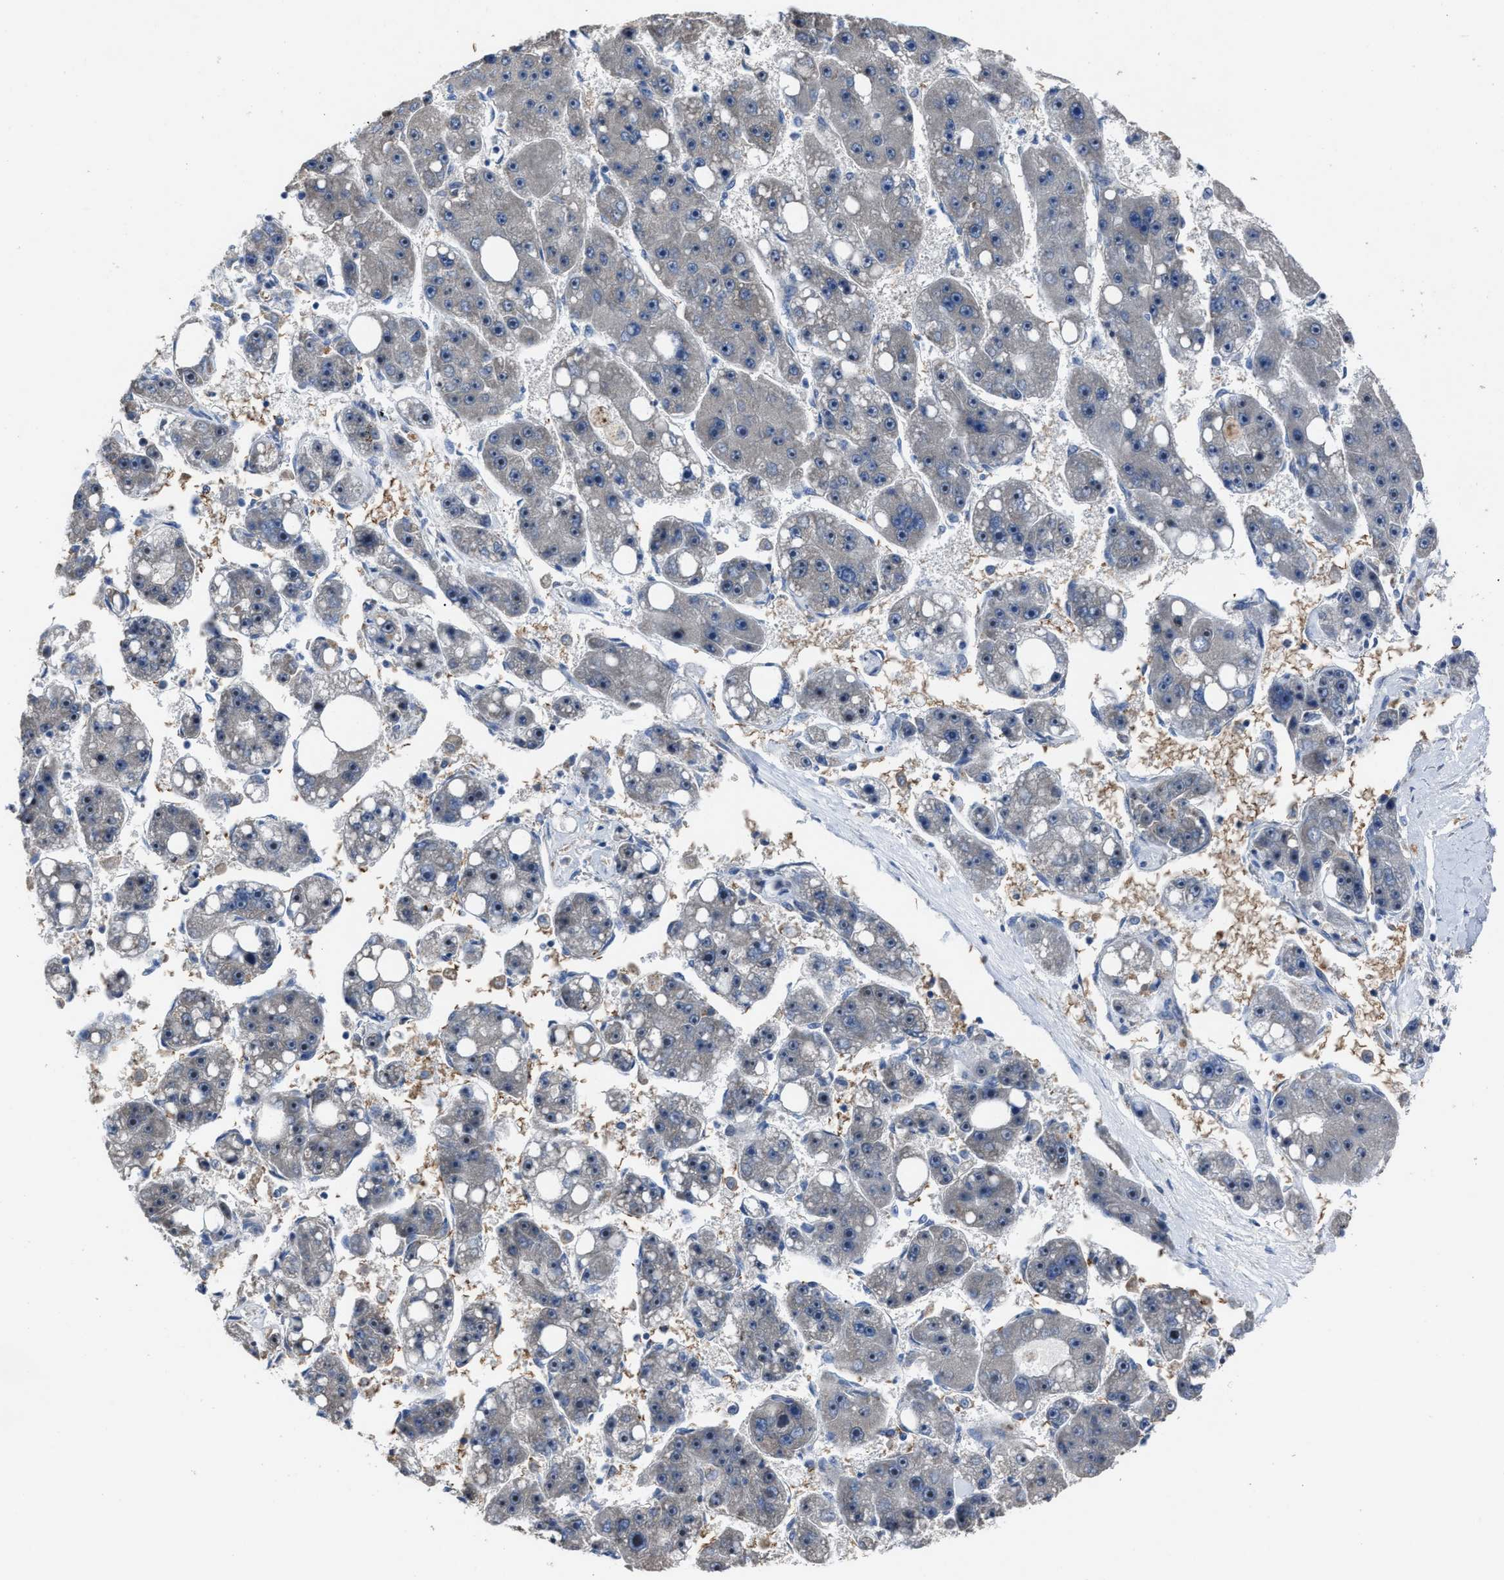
{"staining": {"intensity": "negative", "quantity": "none", "location": "none"}, "tissue": "liver cancer", "cell_type": "Tumor cells", "image_type": "cancer", "snomed": [{"axis": "morphology", "description": "Carcinoma, Hepatocellular, NOS"}, {"axis": "topography", "description": "Liver"}], "caption": "This photomicrograph is of hepatocellular carcinoma (liver) stained with IHC to label a protein in brown with the nuclei are counter-stained blue. There is no staining in tumor cells.", "gene": "UPF1", "patient": {"sex": "female", "age": 61}}